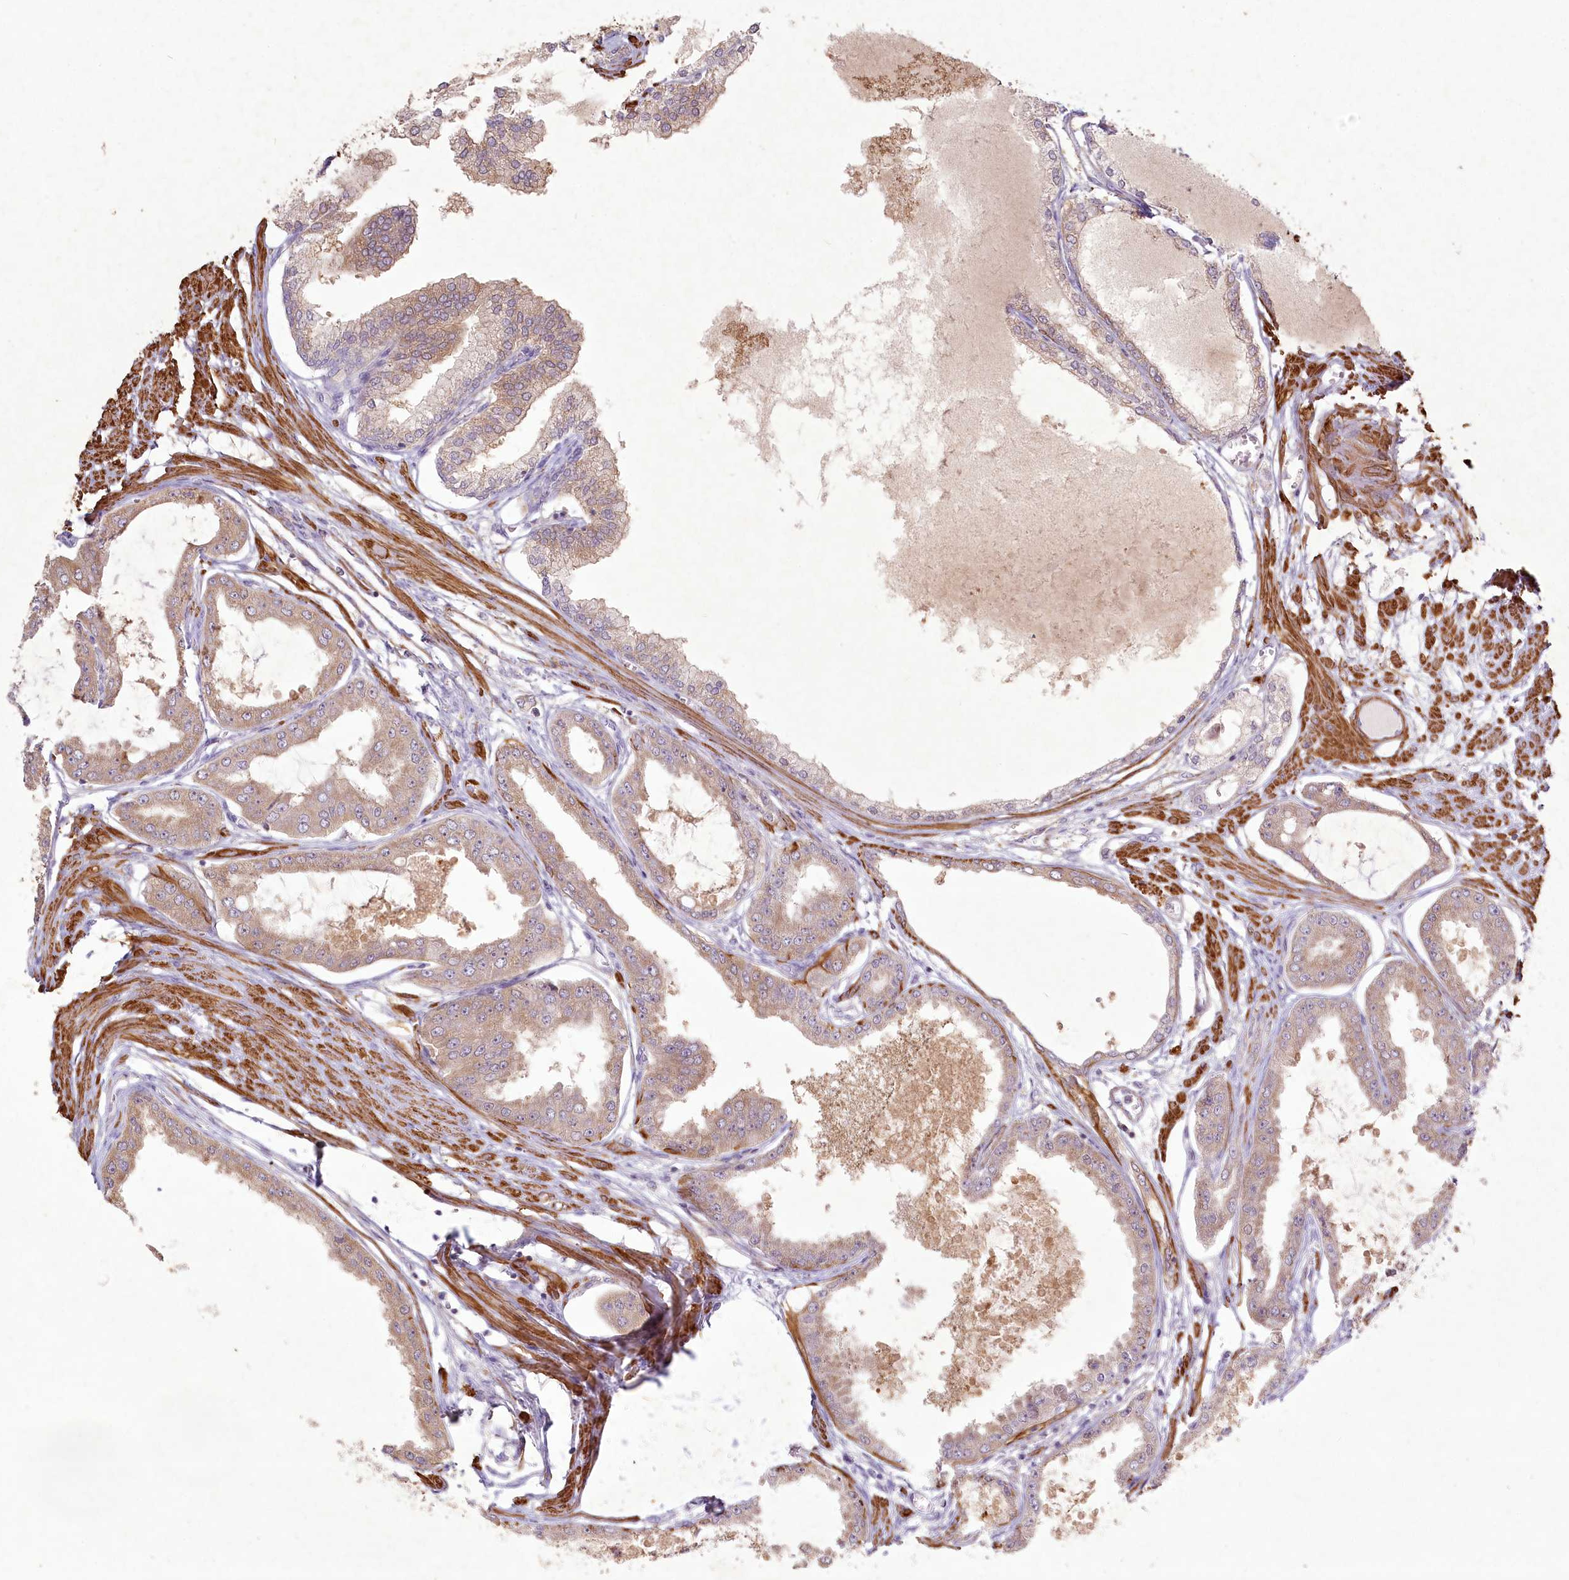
{"staining": {"intensity": "weak", "quantity": "25%-75%", "location": "cytoplasmic/membranous"}, "tissue": "prostate cancer", "cell_type": "Tumor cells", "image_type": "cancer", "snomed": [{"axis": "morphology", "description": "Adenocarcinoma, Low grade"}, {"axis": "topography", "description": "Prostate"}], "caption": "Brown immunohistochemical staining in prostate cancer (adenocarcinoma (low-grade)) shows weak cytoplasmic/membranous positivity in approximately 25%-75% of tumor cells. The protein is shown in brown color, while the nuclei are stained blue.", "gene": "INPP4B", "patient": {"sex": "male", "age": 63}}